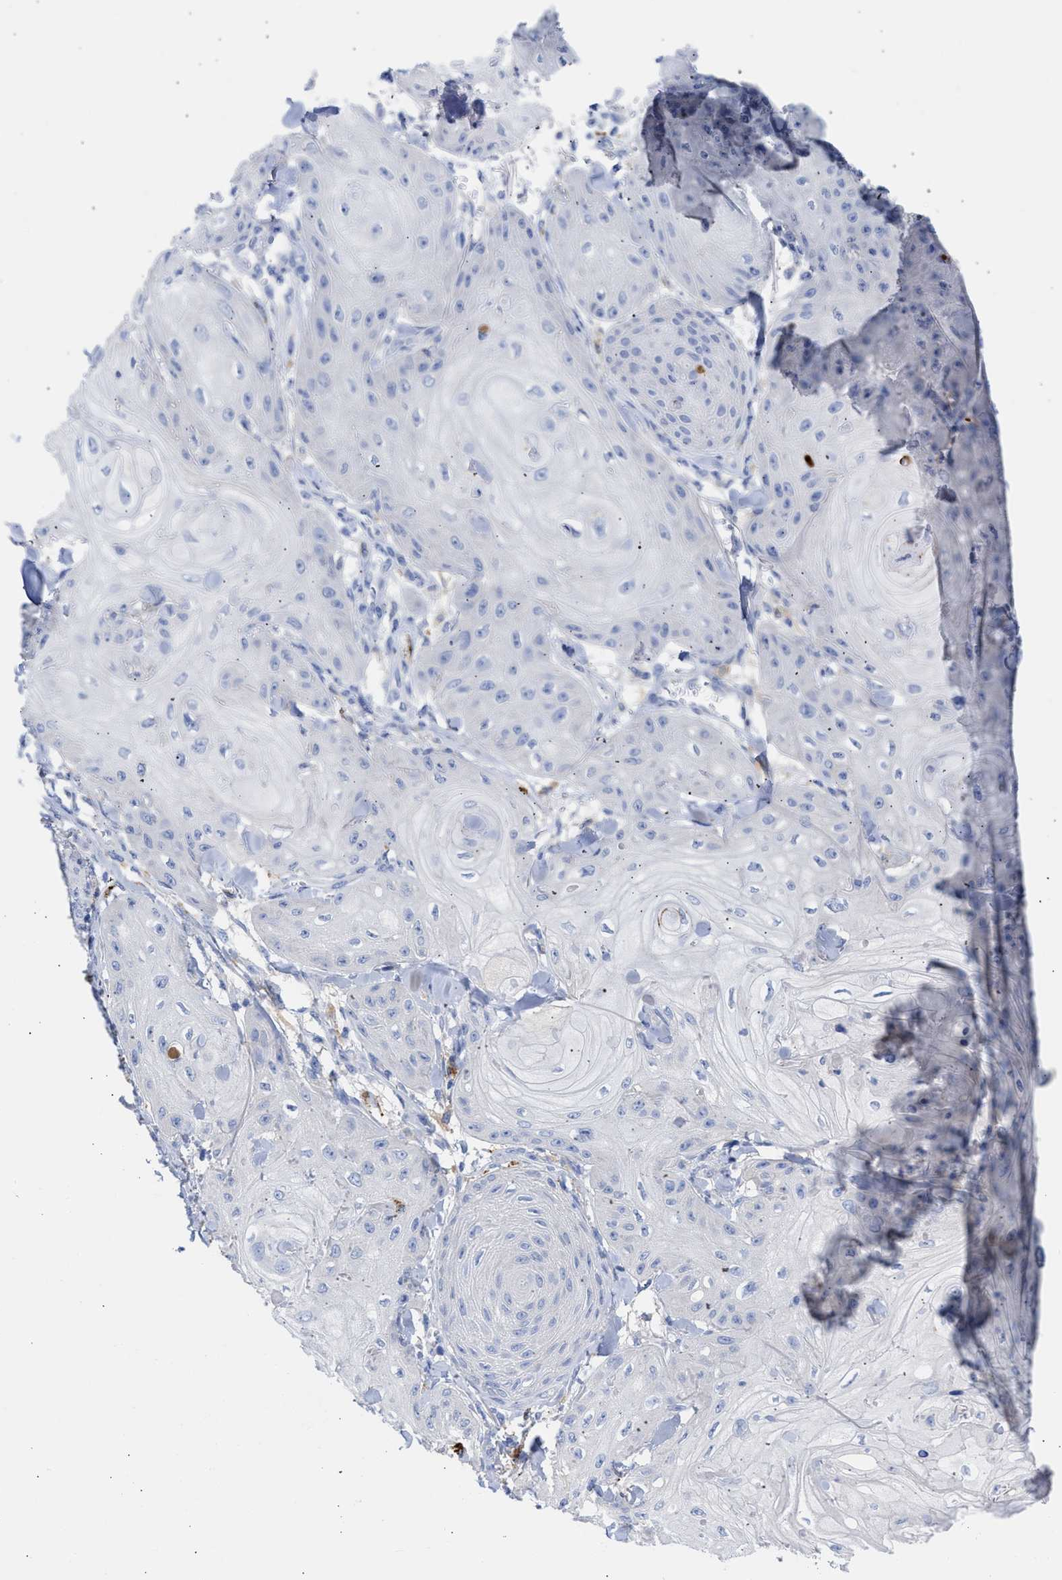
{"staining": {"intensity": "negative", "quantity": "none", "location": "none"}, "tissue": "skin cancer", "cell_type": "Tumor cells", "image_type": "cancer", "snomed": [{"axis": "morphology", "description": "Squamous cell carcinoma, NOS"}, {"axis": "topography", "description": "Skin"}], "caption": "Skin cancer stained for a protein using immunohistochemistry (IHC) demonstrates no expression tumor cells.", "gene": "RSPH1", "patient": {"sex": "male", "age": 74}}